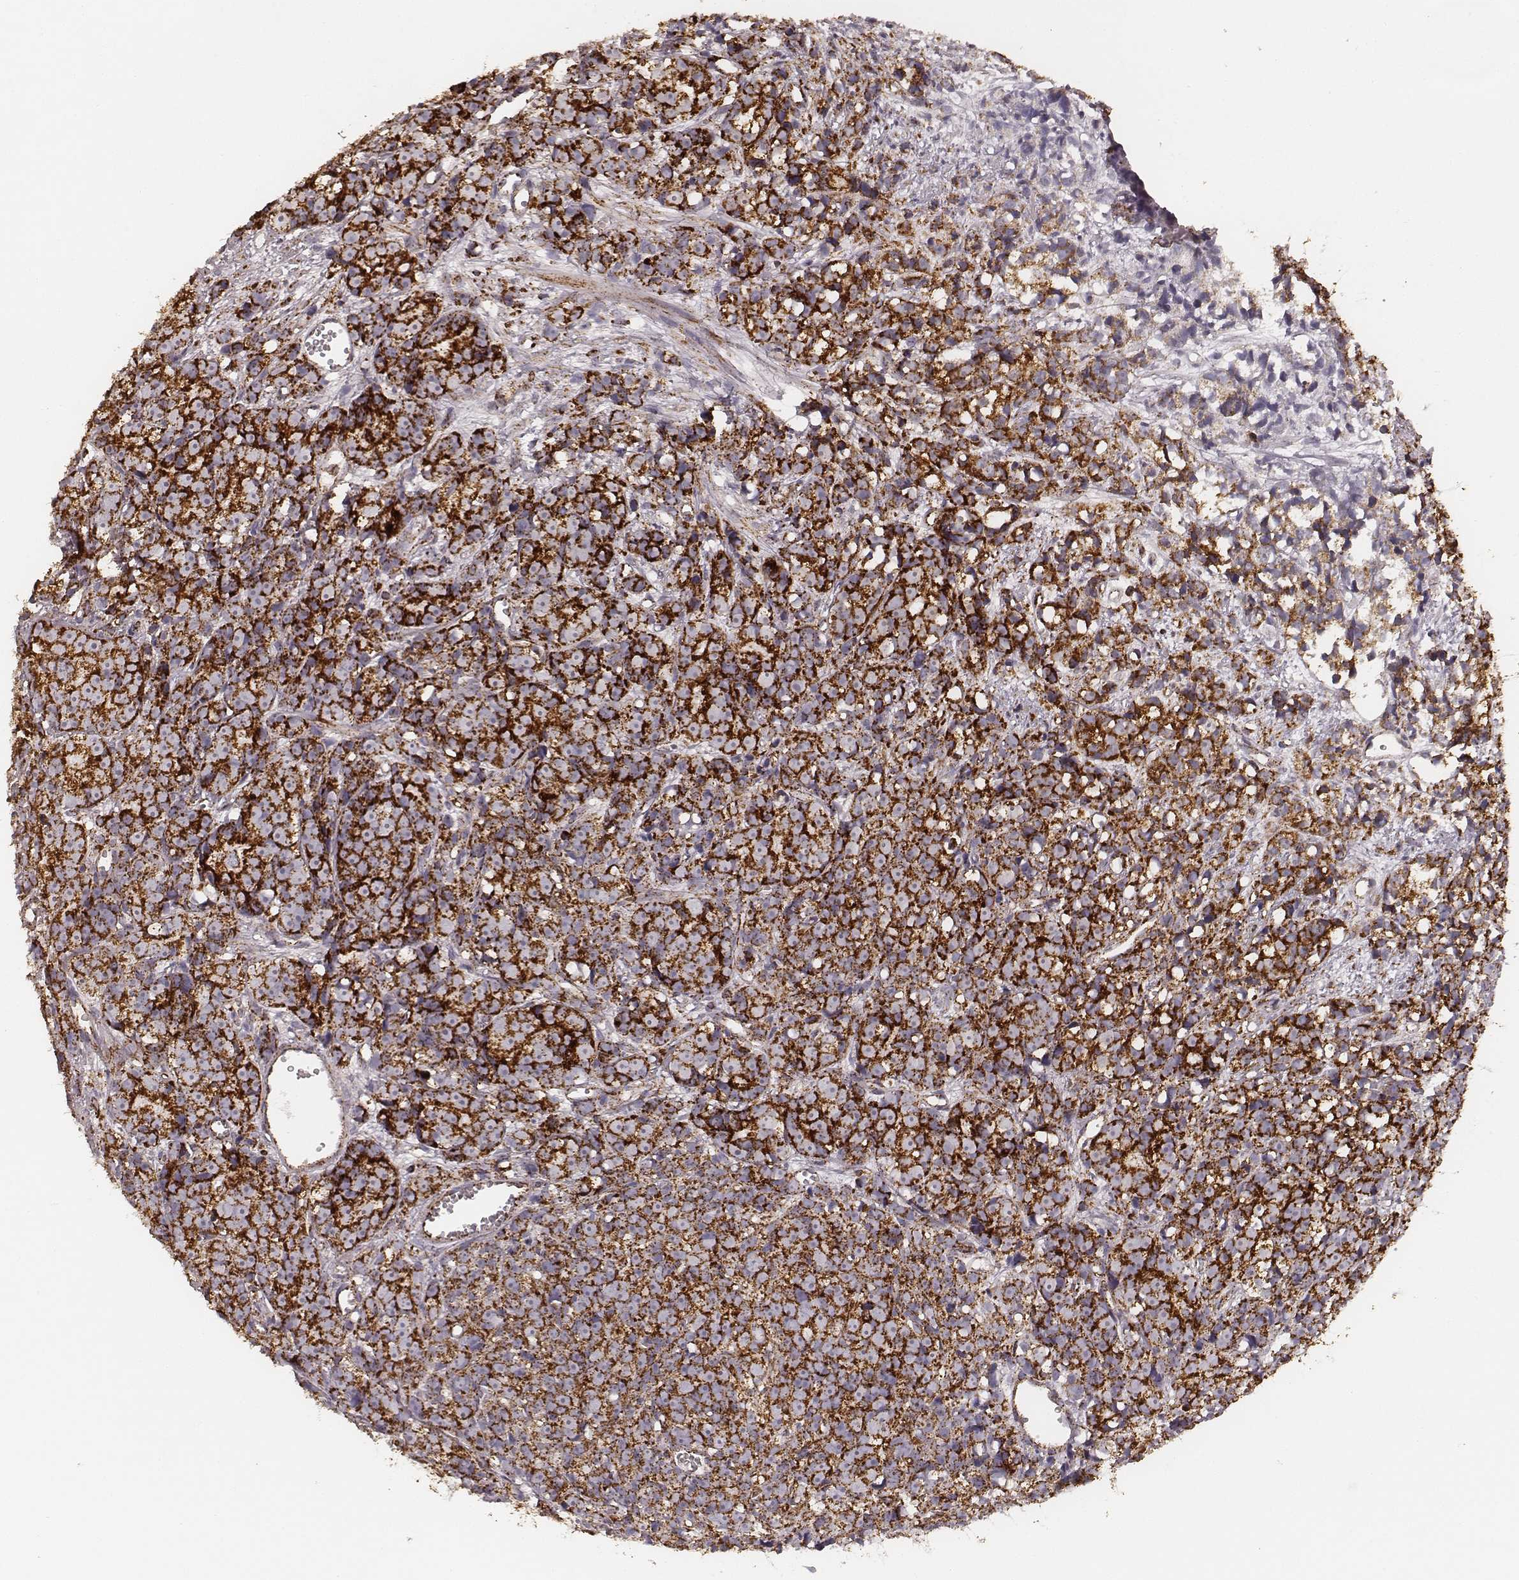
{"staining": {"intensity": "strong", "quantity": ">75%", "location": "cytoplasmic/membranous"}, "tissue": "prostate cancer", "cell_type": "Tumor cells", "image_type": "cancer", "snomed": [{"axis": "morphology", "description": "Adenocarcinoma, High grade"}, {"axis": "topography", "description": "Prostate"}], "caption": "Human prostate adenocarcinoma (high-grade) stained for a protein (brown) exhibits strong cytoplasmic/membranous positive expression in about >75% of tumor cells.", "gene": "CS", "patient": {"sex": "male", "age": 77}}